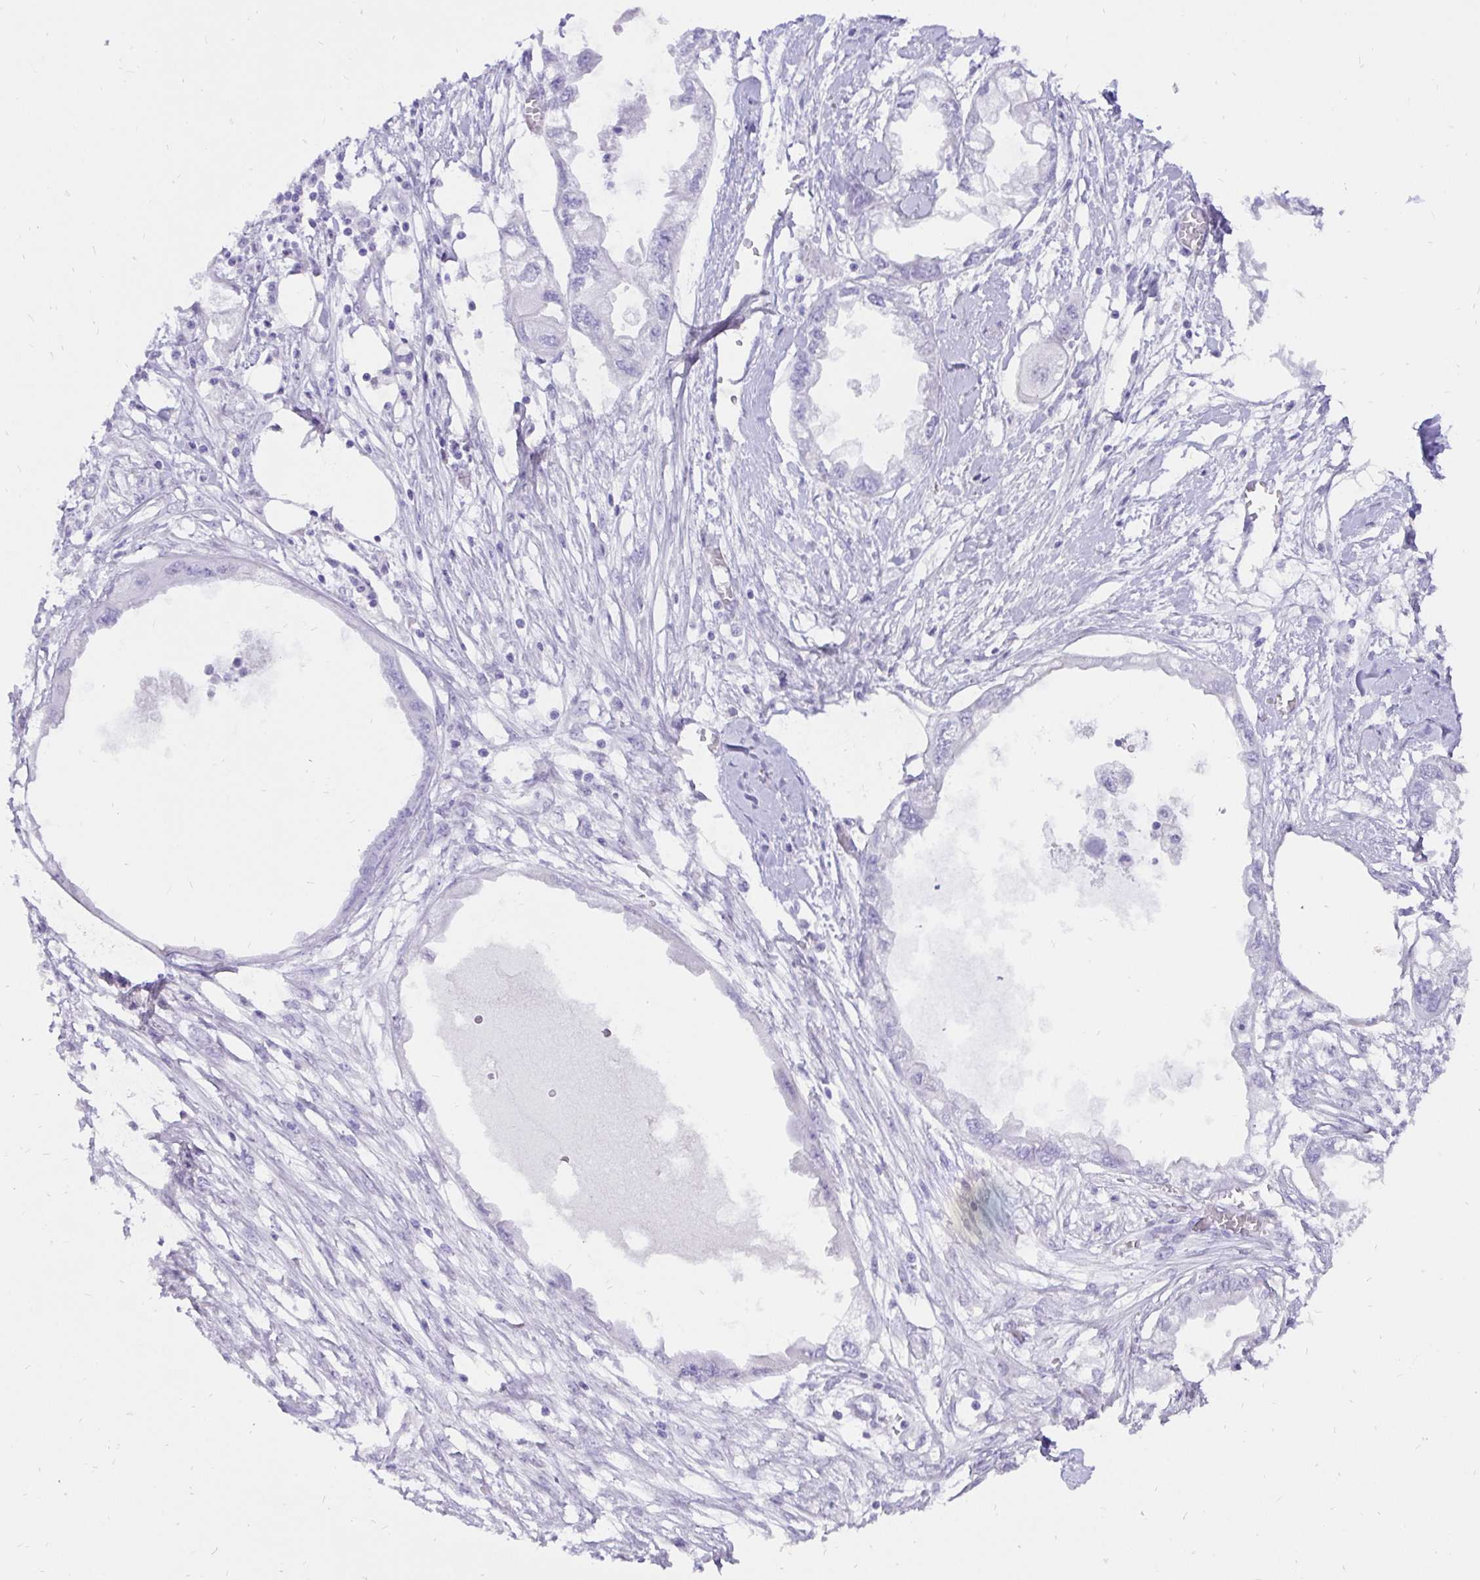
{"staining": {"intensity": "negative", "quantity": "none", "location": "none"}, "tissue": "endometrial cancer", "cell_type": "Tumor cells", "image_type": "cancer", "snomed": [{"axis": "morphology", "description": "Adenocarcinoma, NOS"}, {"axis": "morphology", "description": "Adenocarcinoma, metastatic, NOS"}, {"axis": "topography", "description": "Adipose tissue"}, {"axis": "topography", "description": "Endometrium"}], "caption": "Immunohistochemistry of human metastatic adenocarcinoma (endometrial) reveals no positivity in tumor cells.", "gene": "KRT13", "patient": {"sex": "female", "age": 67}}